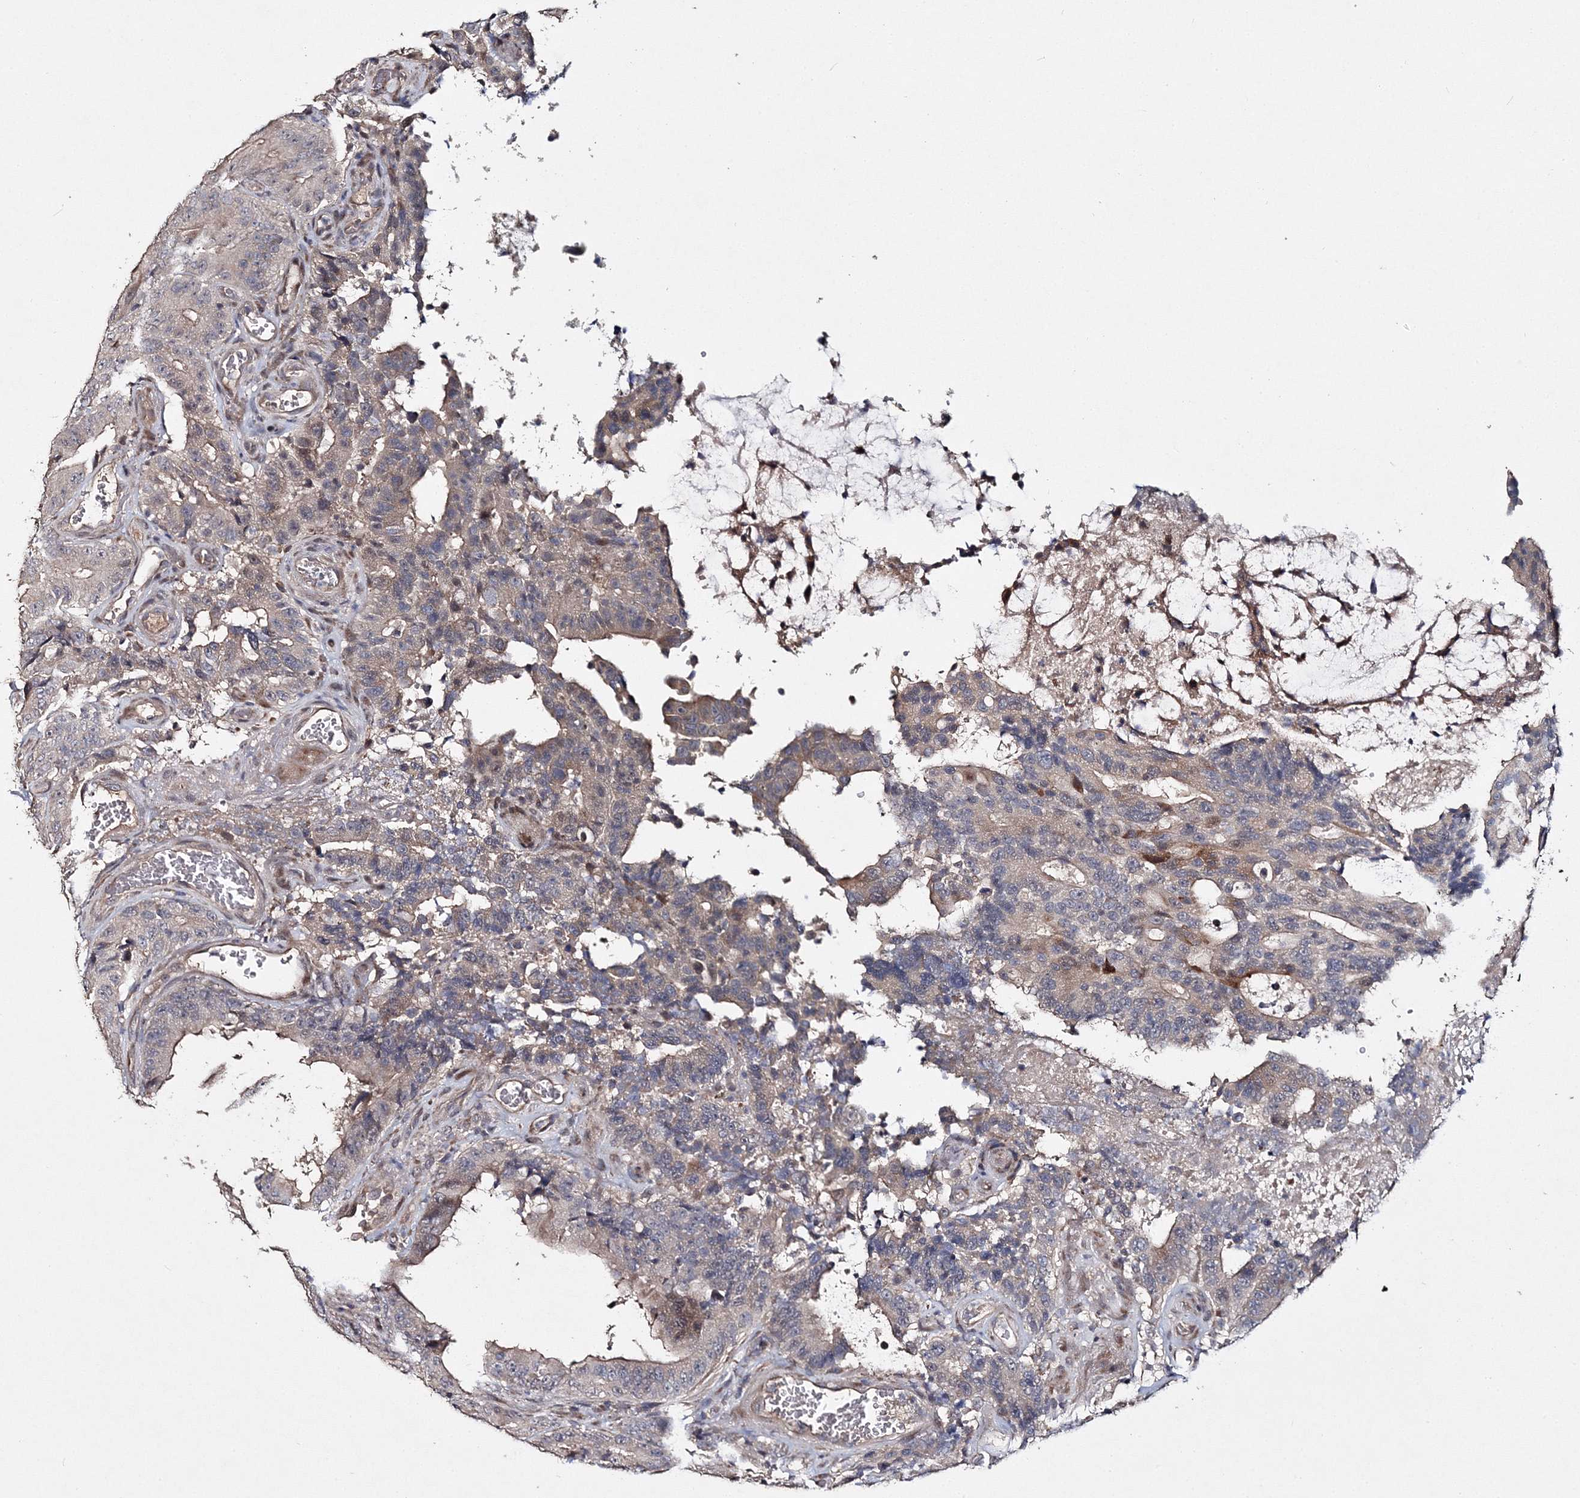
{"staining": {"intensity": "weak", "quantity": "25%-75%", "location": "cytoplasmic/membranous"}, "tissue": "colorectal cancer", "cell_type": "Tumor cells", "image_type": "cancer", "snomed": [{"axis": "morphology", "description": "Adenocarcinoma, NOS"}, {"axis": "topography", "description": "Colon"}], "caption": "Protein staining reveals weak cytoplasmic/membranous positivity in about 25%-75% of tumor cells in adenocarcinoma (colorectal). Nuclei are stained in blue.", "gene": "GJB5", "patient": {"sex": "male", "age": 83}}